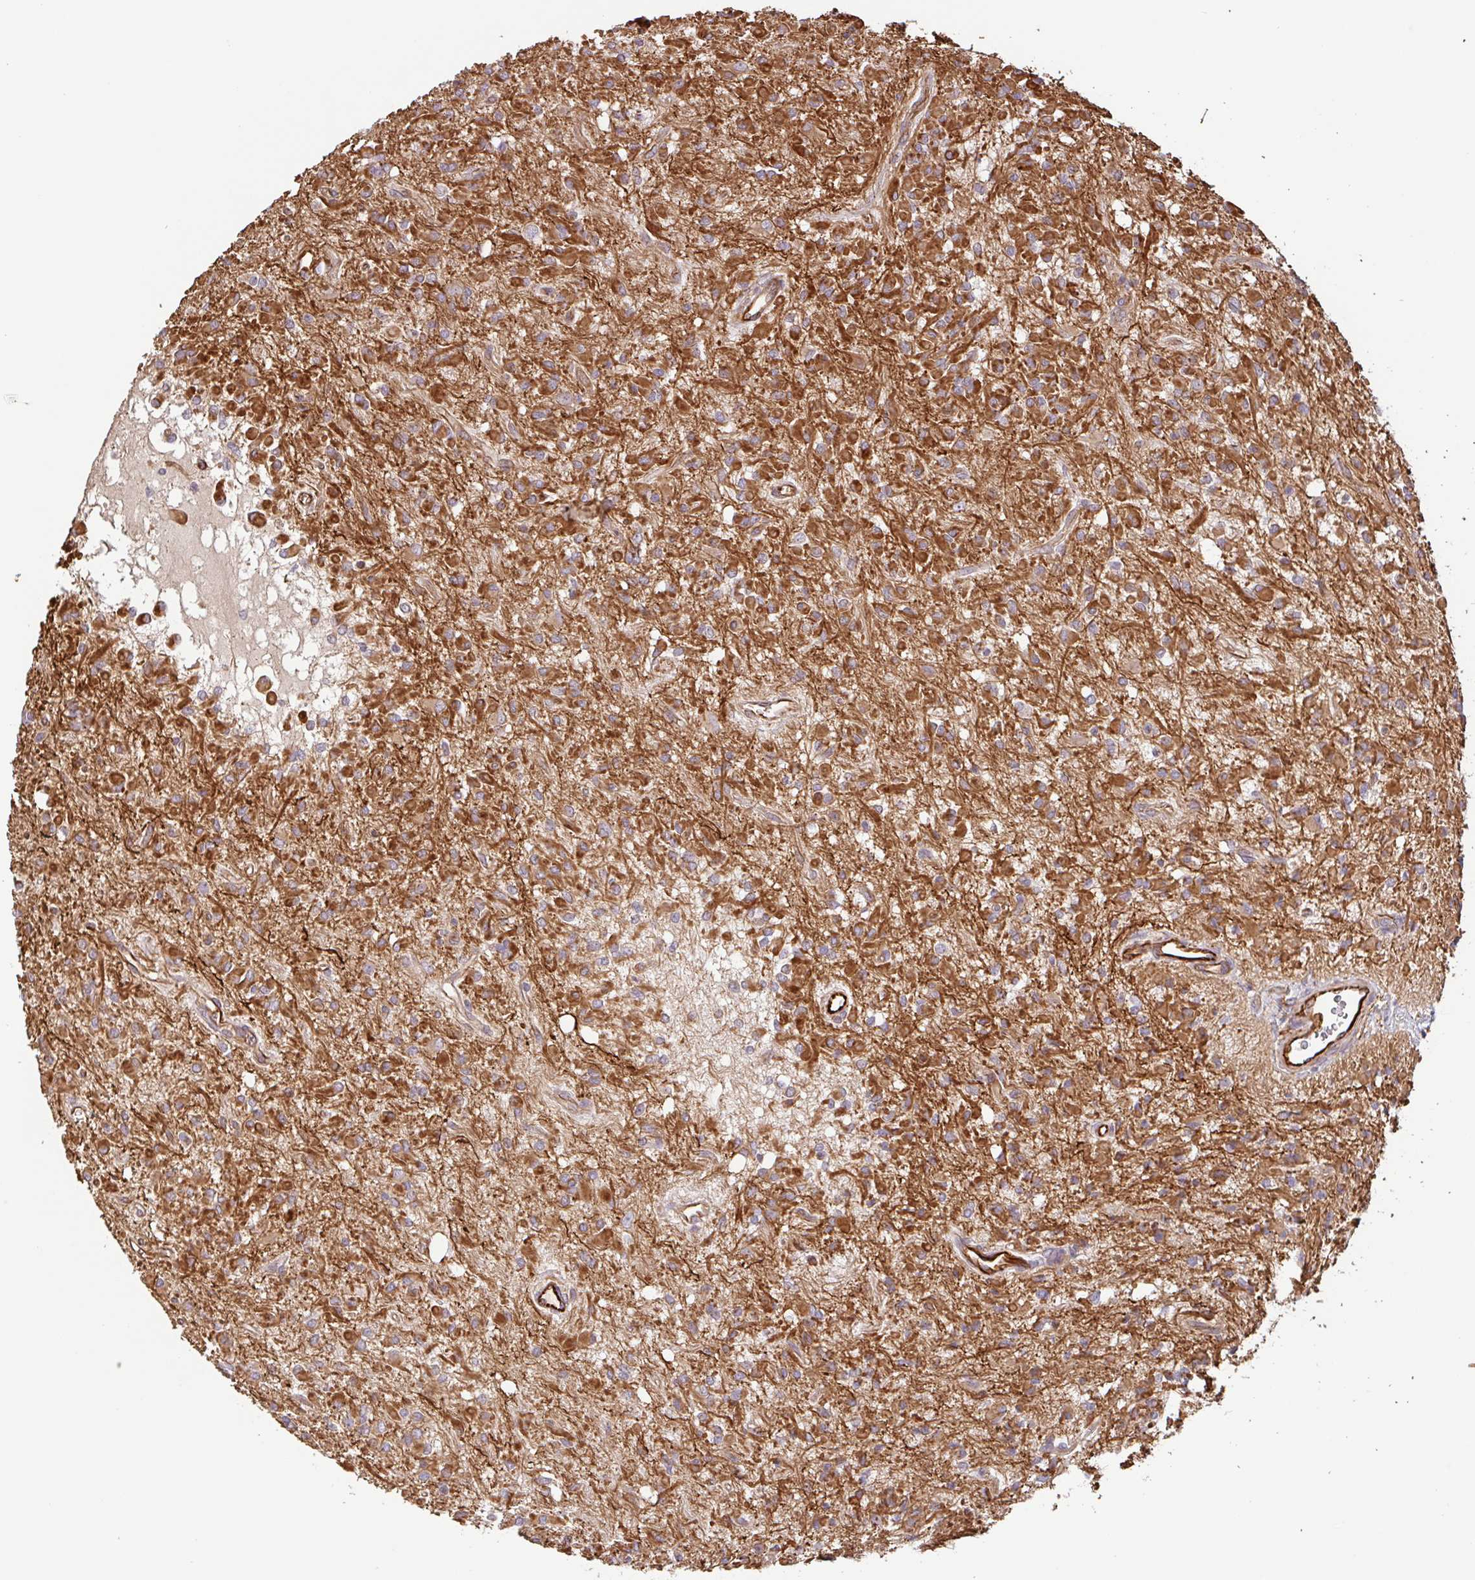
{"staining": {"intensity": "moderate", "quantity": "25%-75%", "location": "cytoplasmic/membranous"}, "tissue": "glioma", "cell_type": "Tumor cells", "image_type": "cancer", "snomed": [{"axis": "morphology", "description": "Glioma, malignant, Low grade"}, {"axis": "topography", "description": "Brain"}], "caption": "DAB immunohistochemical staining of human malignant glioma (low-grade) displays moderate cytoplasmic/membranous protein expression in approximately 25%-75% of tumor cells.", "gene": "ZNF790", "patient": {"sex": "female", "age": 33}}